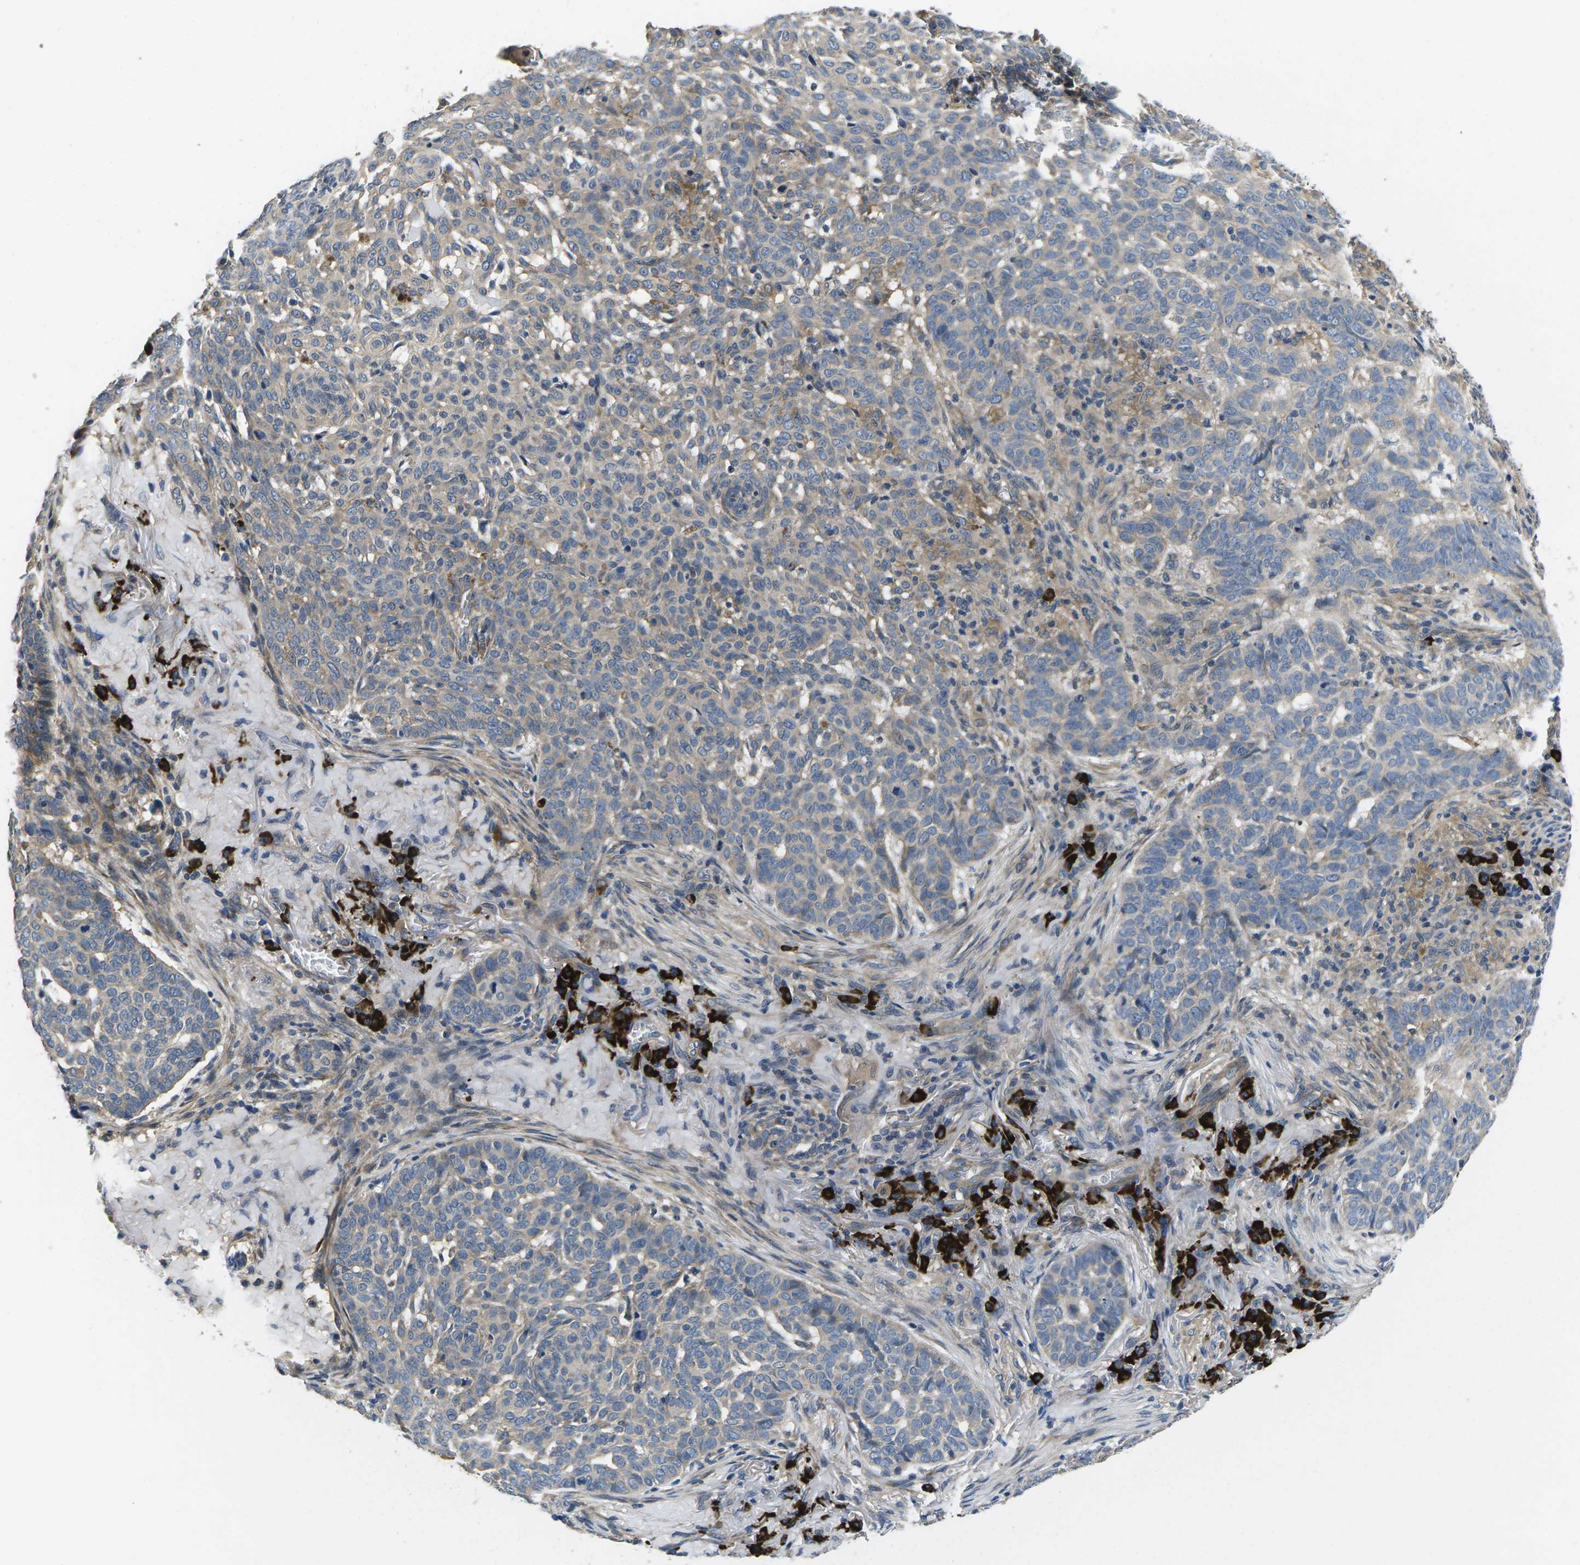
{"staining": {"intensity": "weak", "quantity": "25%-75%", "location": "cytoplasmic/membranous"}, "tissue": "skin cancer", "cell_type": "Tumor cells", "image_type": "cancer", "snomed": [{"axis": "morphology", "description": "Basal cell carcinoma"}, {"axis": "topography", "description": "Skin"}], "caption": "Skin basal cell carcinoma stained with DAB immunohistochemistry shows low levels of weak cytoplasmic/membranous positivity in about 25%-75% of tumor cells. Immunohistochemistry stains the protein of interest in brown and the nuclei are stained blue.", "gene": "PLCE1", "patient": {"sex": "male", "age": 85}}